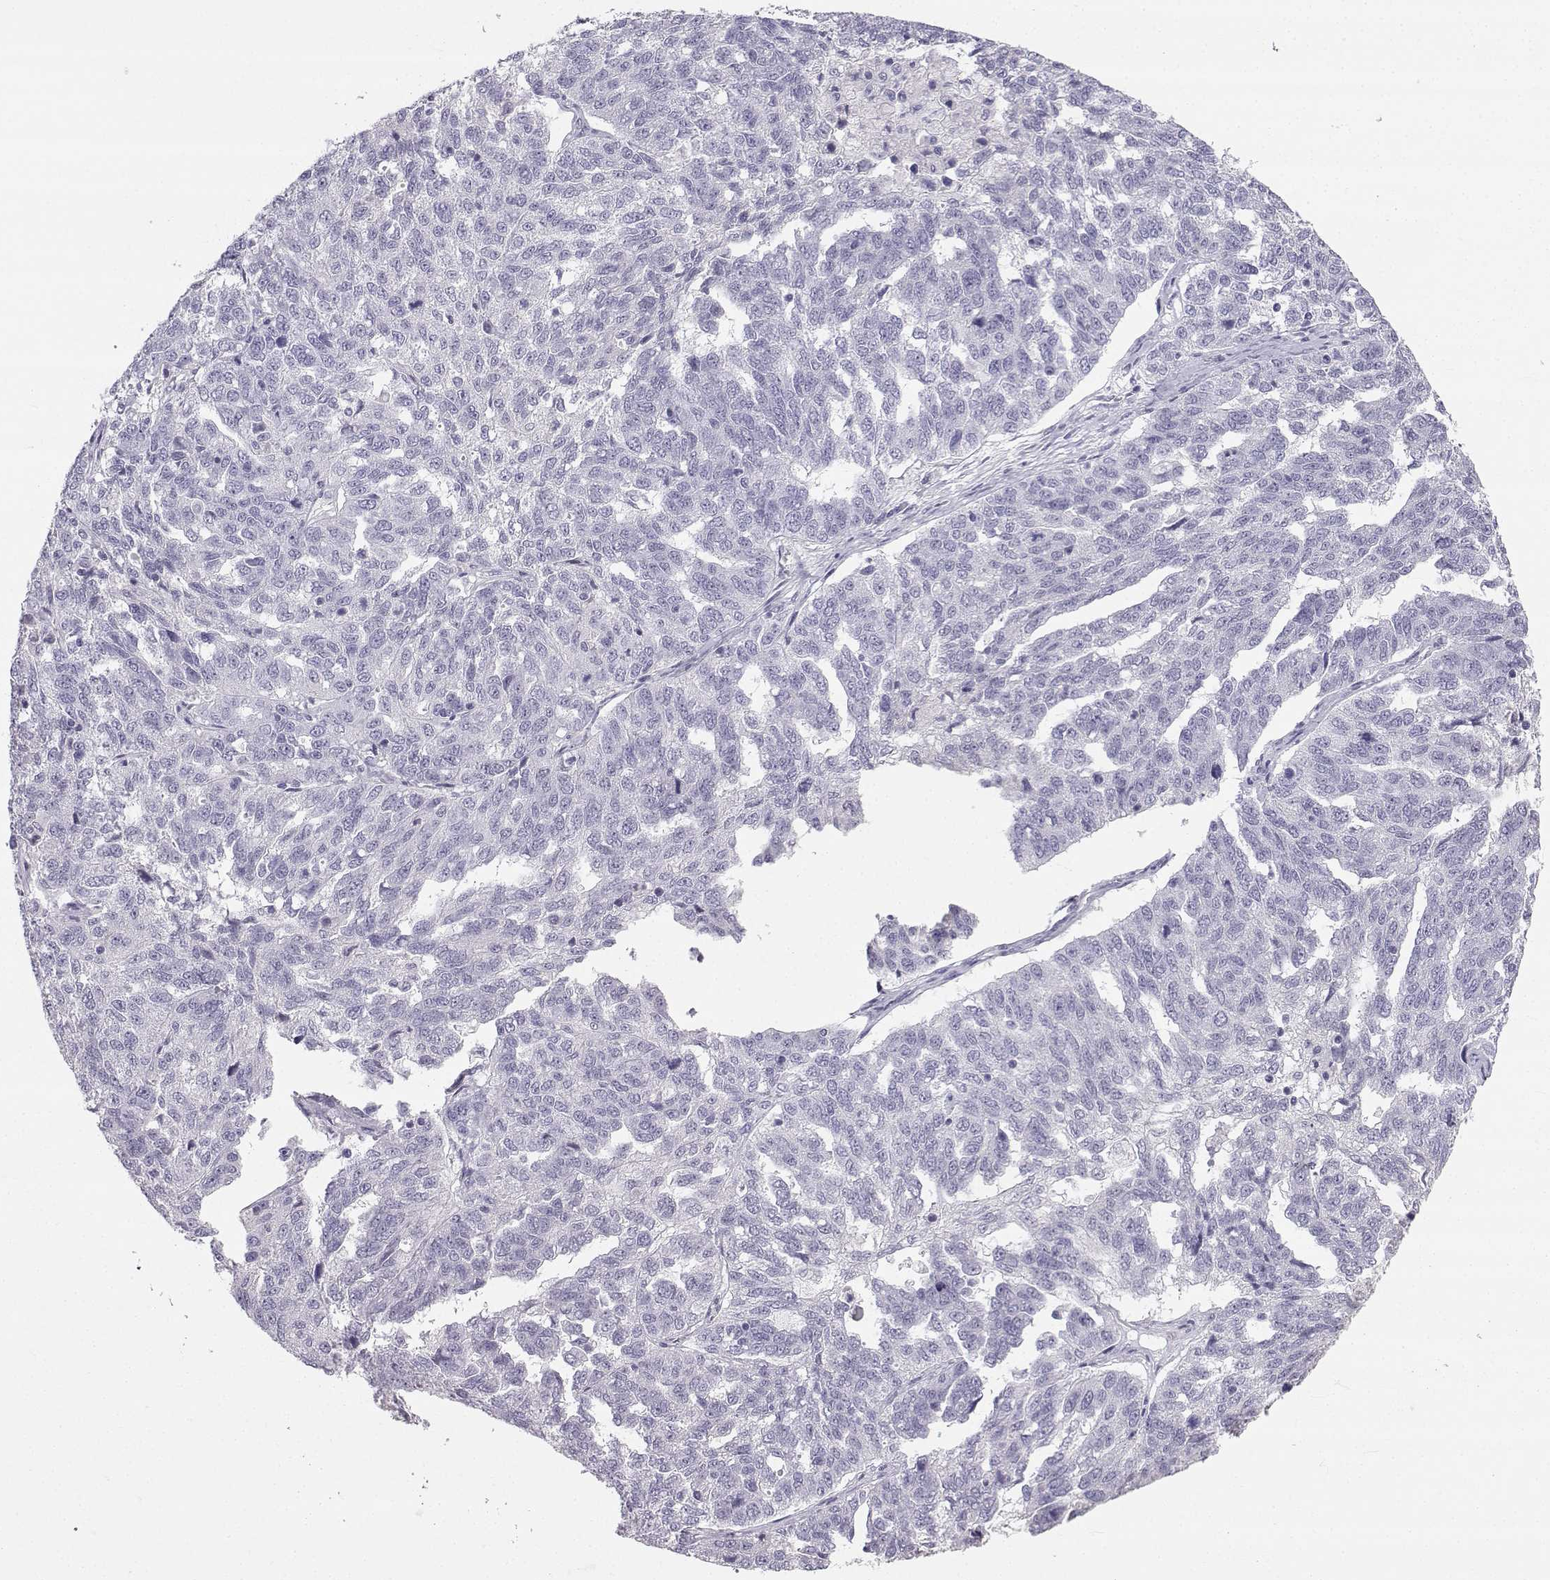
{"staining": {"intensity": "negative", "quantity": "none", "location": "none"}, "tissue": "ovarian cancer", "cell_type": "Tumor cells", "image_type": "cancer", "snomed": [{"axis": "morphology", "description": "Cystadenocarcinoma, serous, NOS"}, {"axis": "topography", "description": "Ovary"}], "caption": "An immunohistochemistry (IHC) photomicrograph of ovarian serous cystadenocarcinoma is shown. There is no staining in tumor cells of ovarian serous cystadenocarcinoma.", "gene": "SYCE1", "patient": {"sex": "female", "age": 71}}